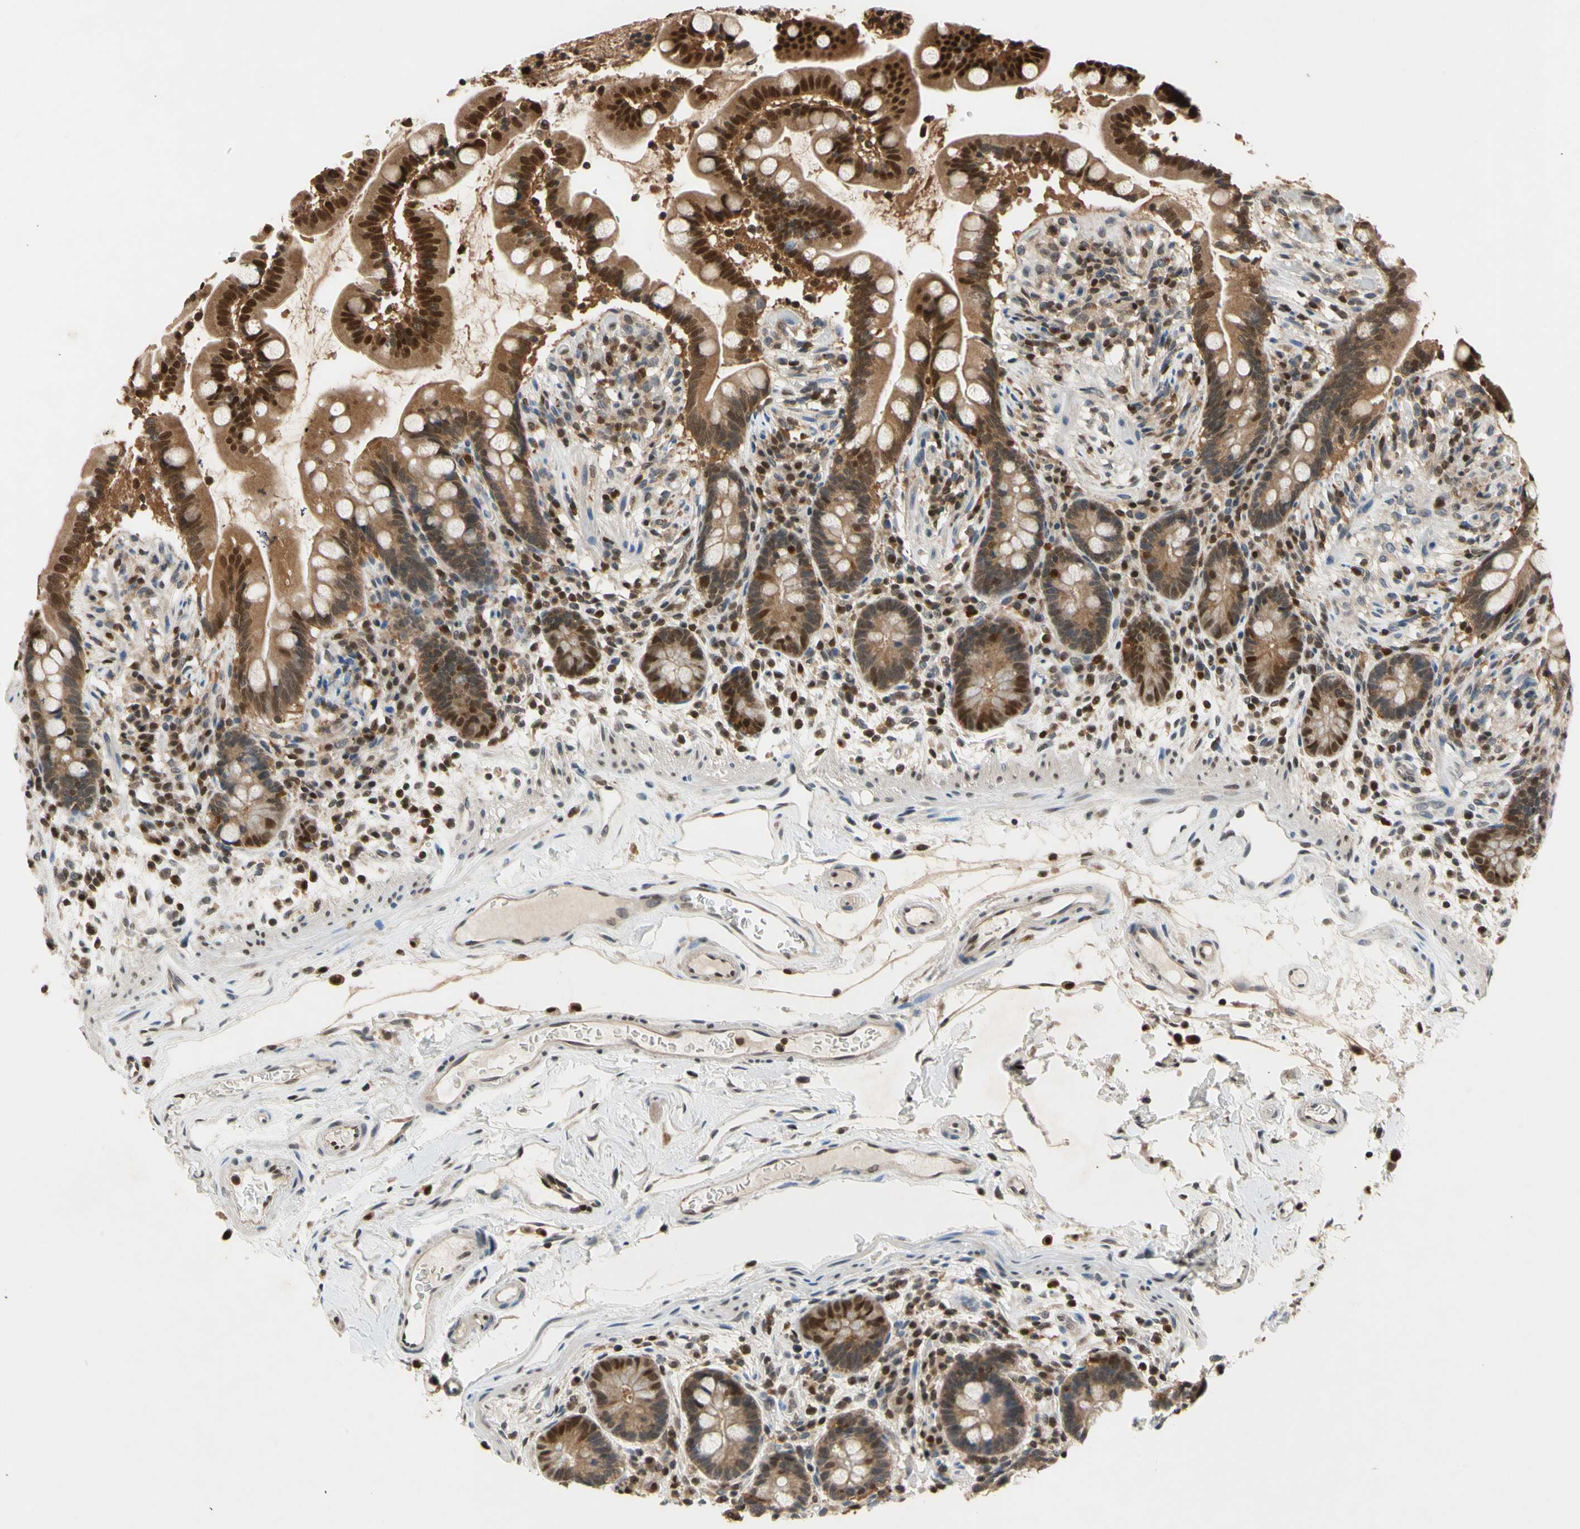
{"staining": {"intensity": "weak", "quantity": ">75%", "location": "cytoplasmic/membranous,nuclear"}, "tissue": "colon", "cell_type": "Endothelial cells", "image_type": "normal", "snomed": [{"axis": "morphology", "description": "Normal tissue, NOS"}, {"axis": "topography", "description": "Colon"}], "caption": "DAB (3,3'-diaminobenzidine) immunohistochemical staining of unremarkable colon exhibits weak cytoplasmic/membranous,nuclear protein expression in approximately >75% of endothelial cells. (brown staining indicates protein expression, while blue staining denotes nuclei).", "gene": "GSR", "patient": {"sex": "male", "age": 73}}